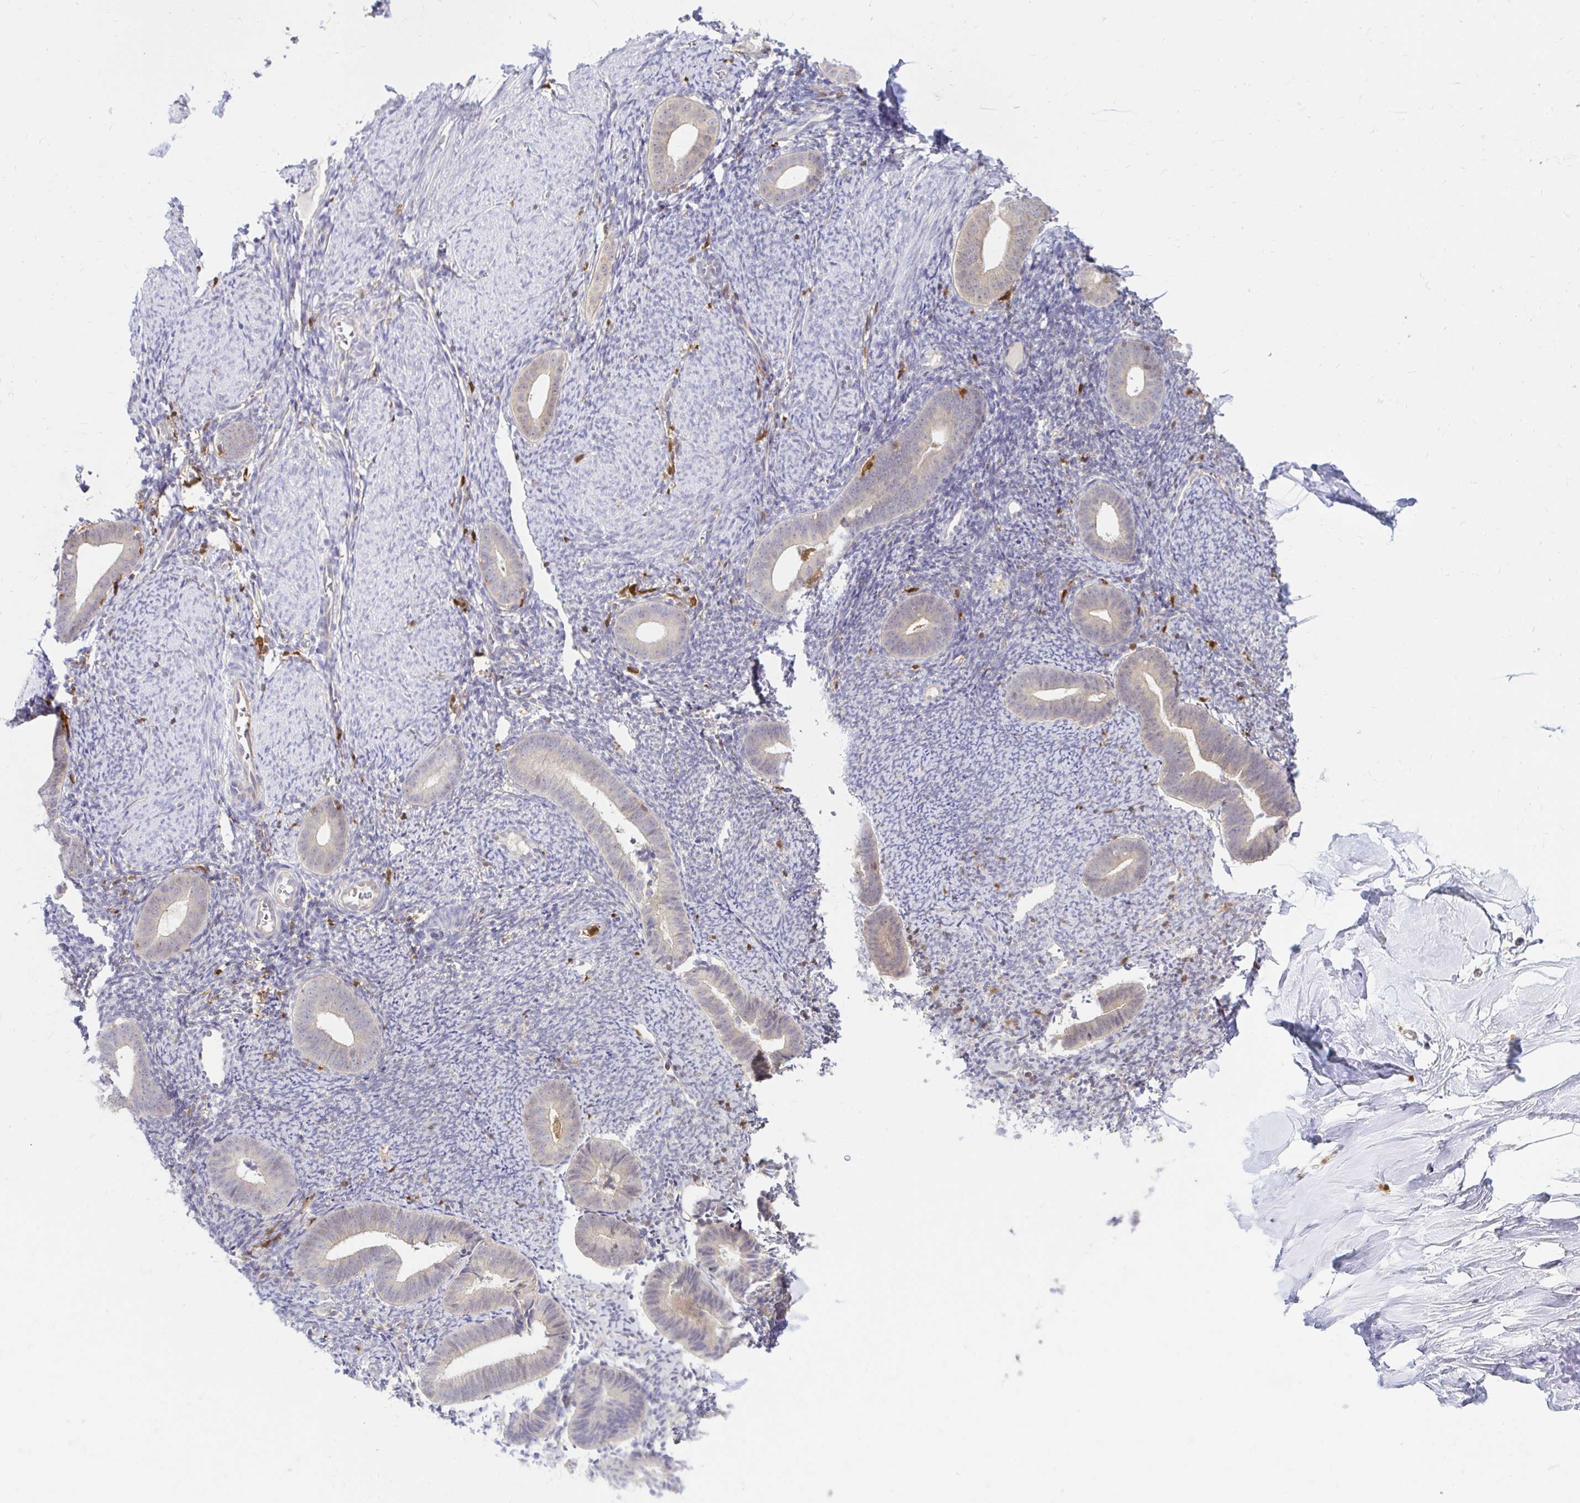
{"staining": {"intensity": "weak", "quantity": "<25%", "location": "cytoplasmic/membranous"}, "tissue": "endometrium", "cell_type": "Cells in endometrial stroma", "image_type": "normal", "snomed": [{"axis": "morphology", "description": "Normal tissue, NOS"}, {"axis": "topography", "description": "Endometrium"}], "caption": "Cells in endometrial stroma are negative for brown protein staining in benign endometrium. (DAB (3,3'-diaminobenzidine) immunohistochemistry (IHC) with hematoxylin counter stain).", "gene": "PYCARD", "patient": {"sex": "female", "age": 39}}